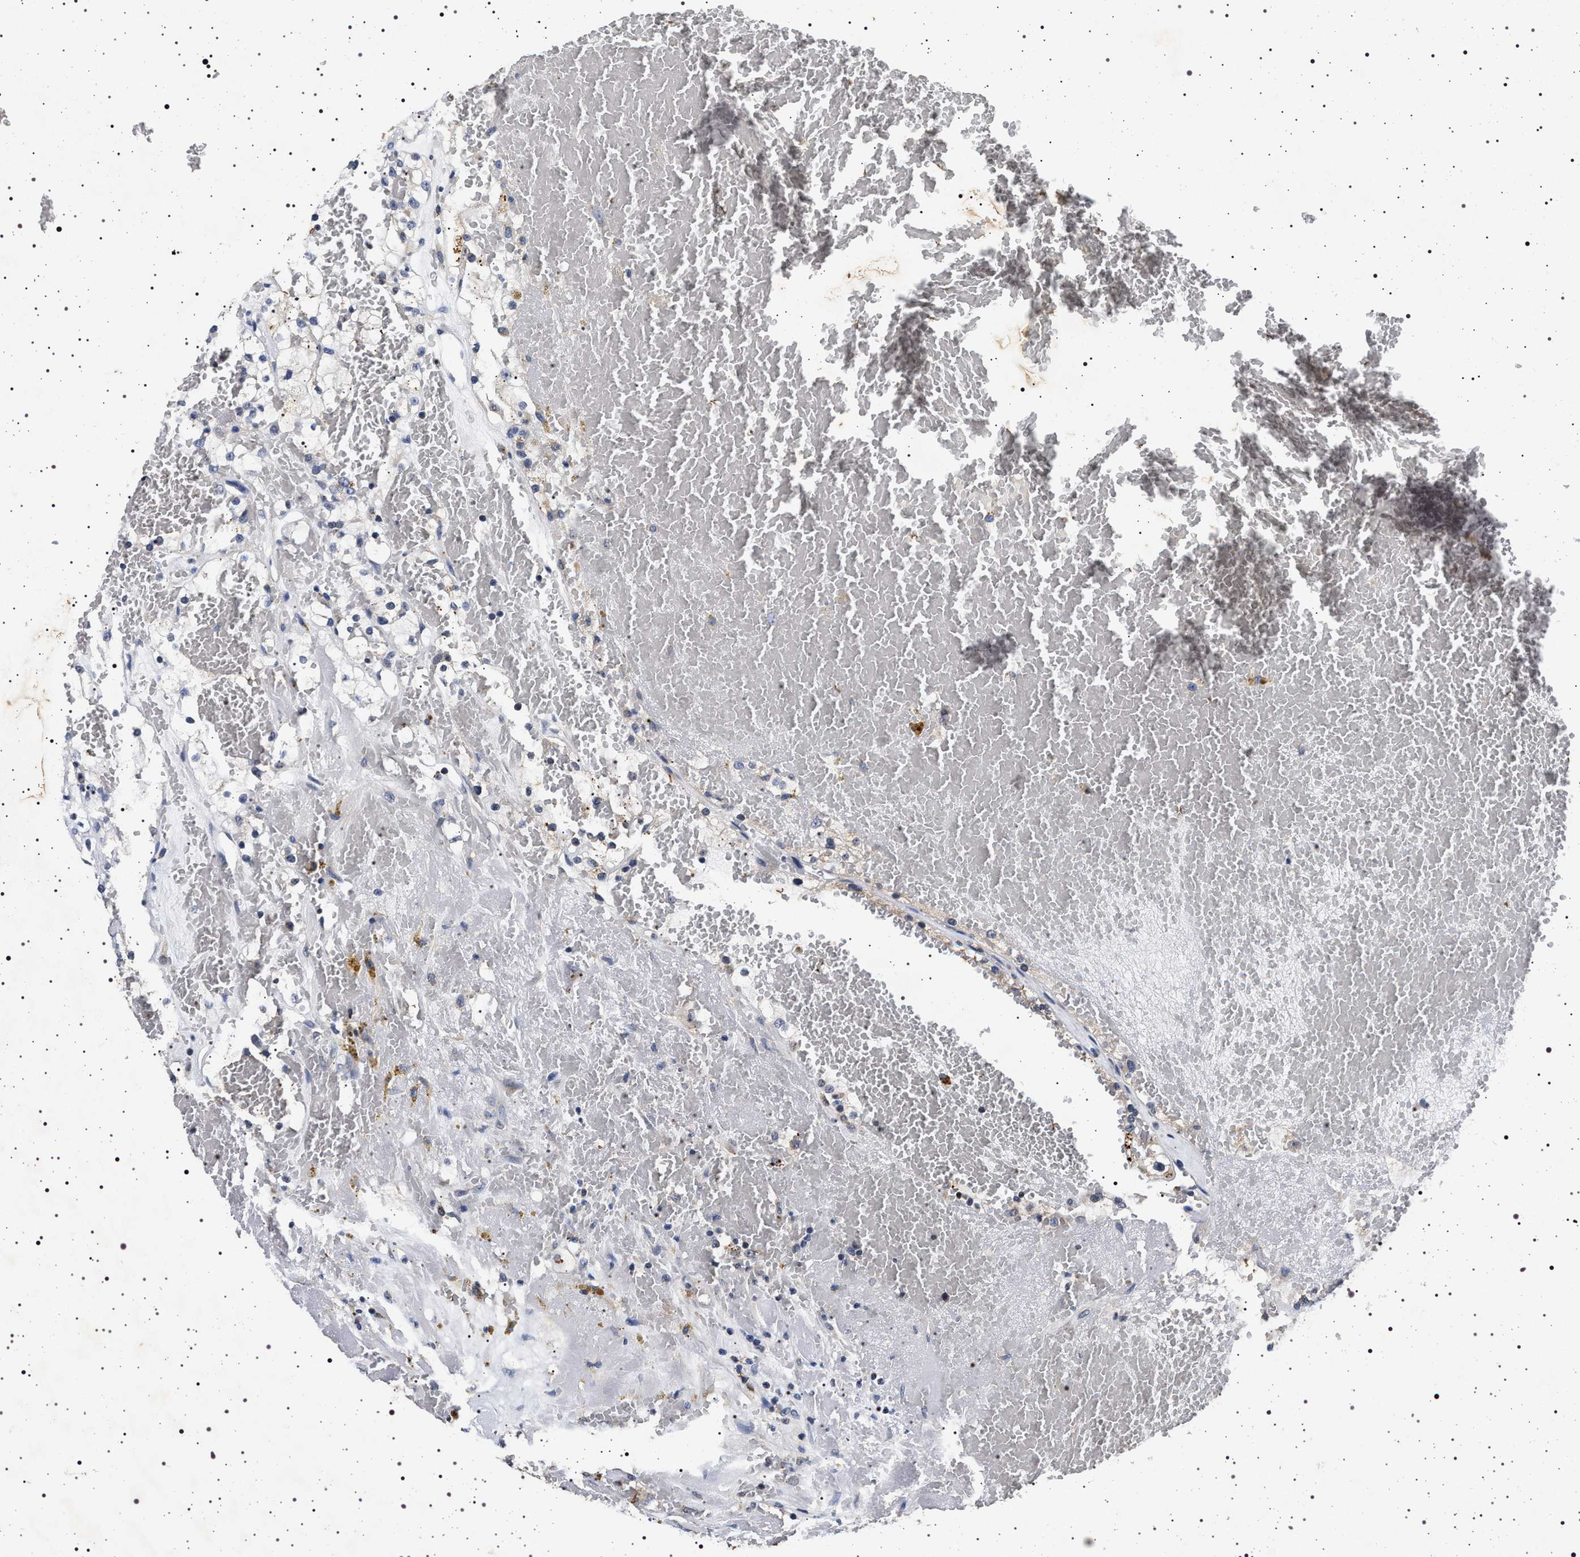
{"staining": {"intensity": "negative", "quantity": "none", "location": "none"}, "tissue": "renal cancer", "cell_type": "Tumor cells", "image_type": "cancer", "snomed": [{"axis": "morphology", "description": "Normal tissue, NOS"}, {"axis": "morphology", "description": "Adenocarcinoma, NOS"}, {"axis": "topography", "description": "Kidney"}], "caption": "IHC histopathology image of human adenocarcinoma (renal) stained for a protein (brown), which reveals no staining in tumor cells. (Immunohistochemistry (ihc), brightfield microscopy, high magnification).", "gene": "CDKN1B", "patient": {"sex": "male", "age": 61}}